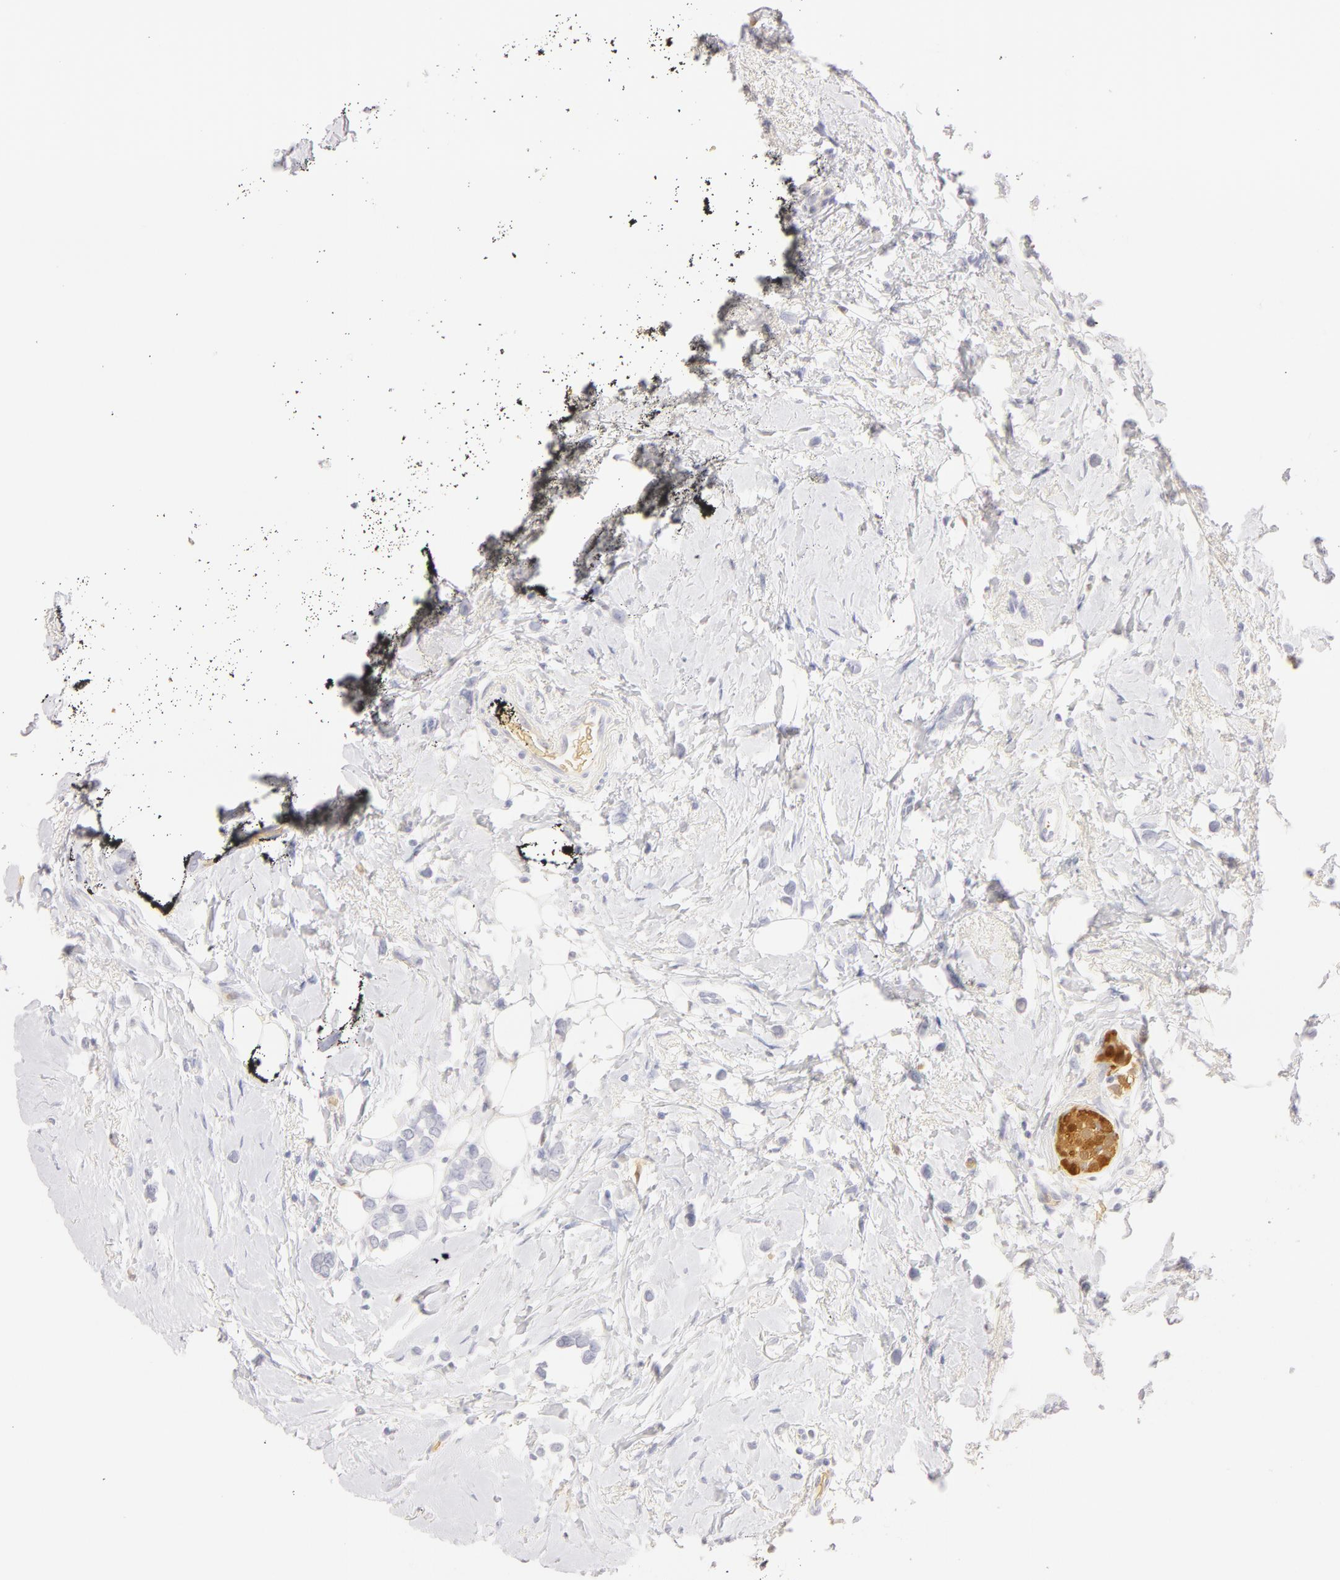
{"staining": {"intensity": "negative", "quantity": "none", "location": "none"}, "tissue": "breast cancer", "cell_type": "Tumor cells", "image_type": "cancer", "snomed": [{"axis": "morphology", "description": "Duct carcinoma"}, {"axis": "topography", "description": "Breast"}], "caption": "Image shows no protein expression in tumor cells of intraductal carcinoma (breast) tissue. Nuclei are stained in blue.", "gene": "CA2", "patient": {"sex": "female", "age": 72}}